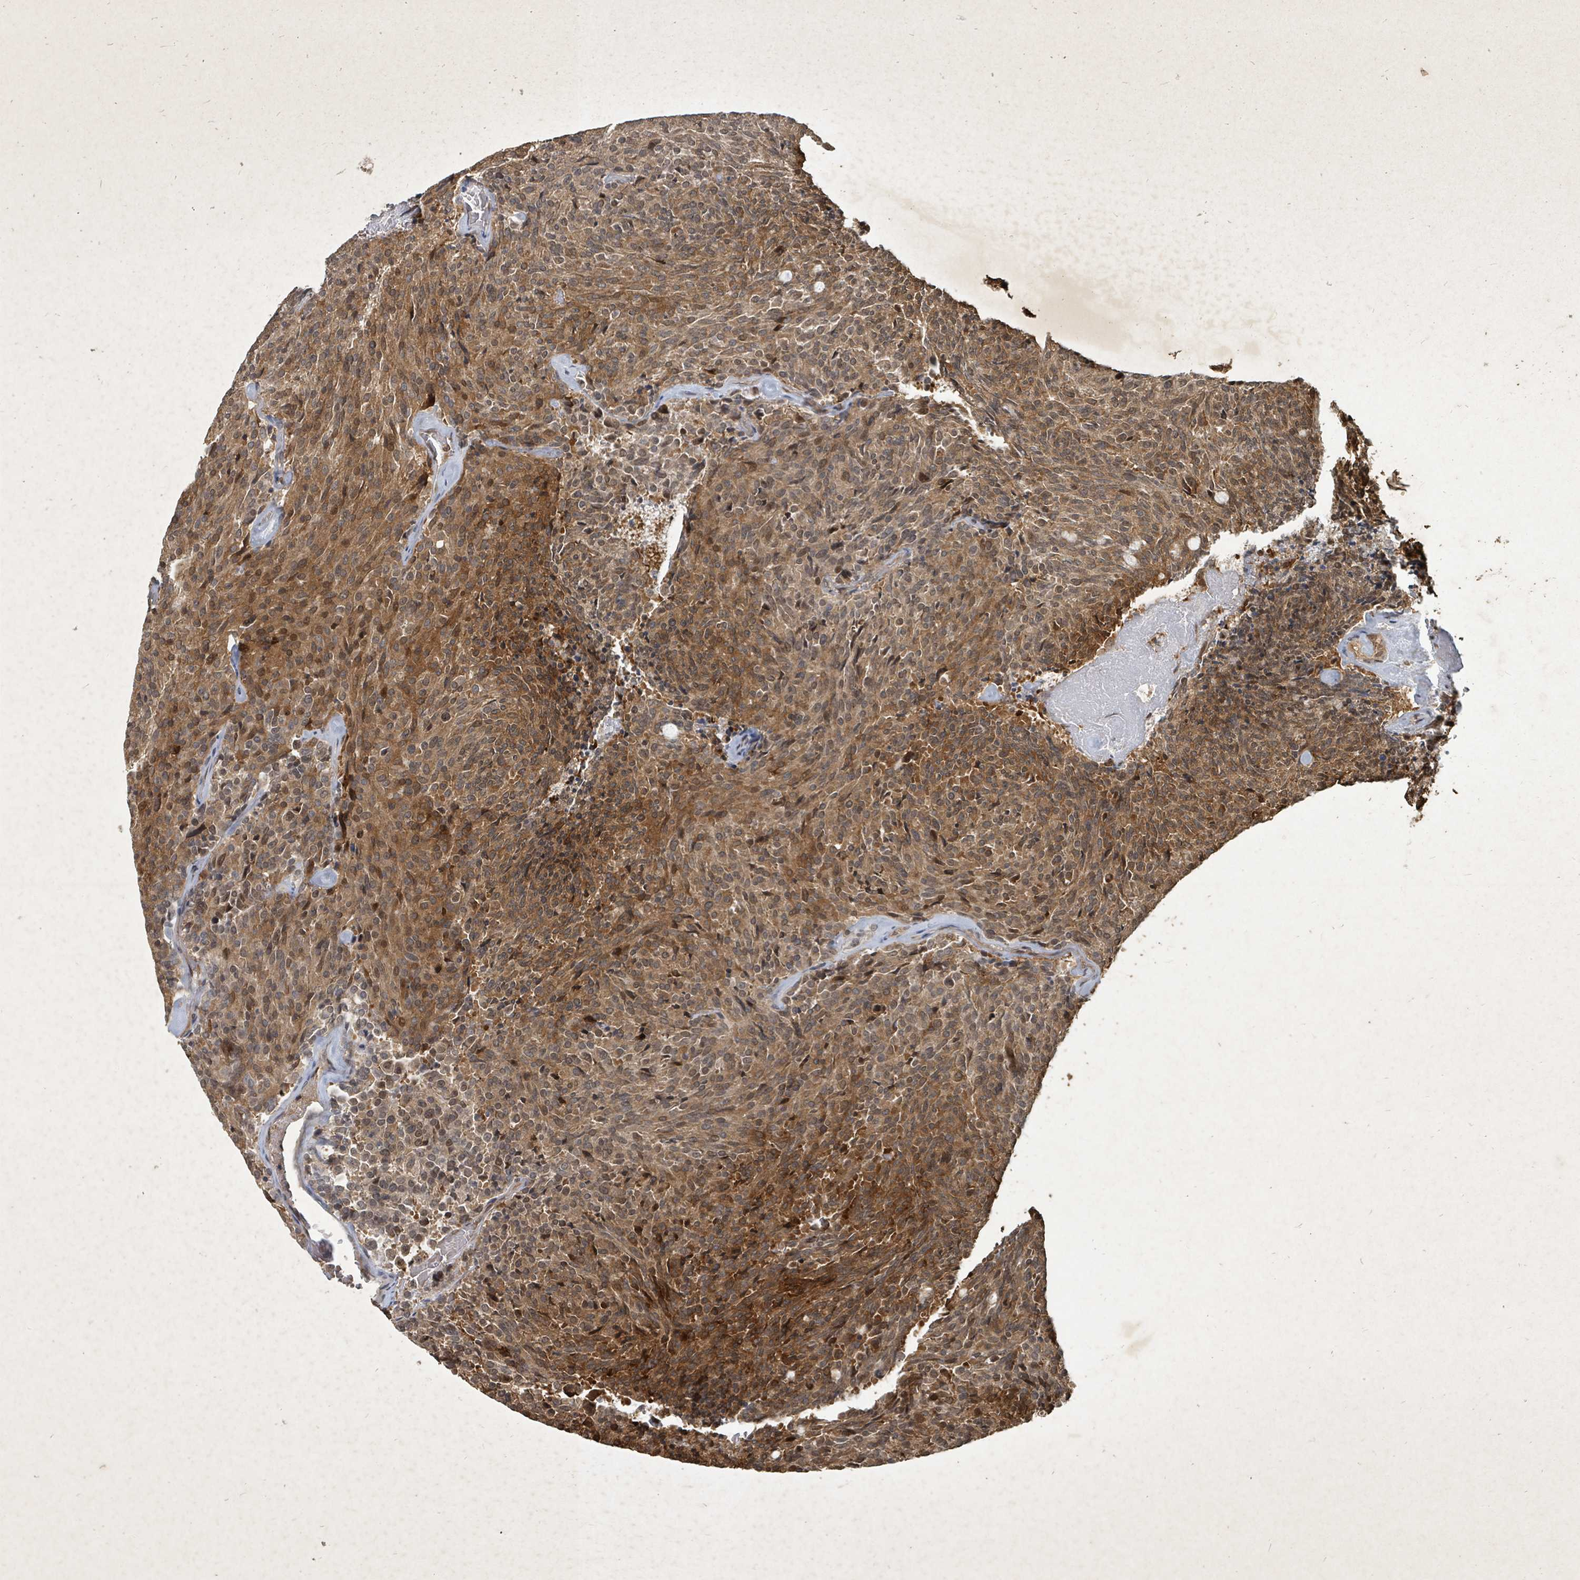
{"staining": {"intensity": "moderate", "quantity": ">75%", "location": "cytoplasmic/membranous,nuclear"}, "tissue": "carcinoid", "cell_type": "Tumor cells", "image_type": "cancer", "snomed": [{"axis": "morphology", "description": "Carcinoid, malignant, NOS"}, {"axis": "topography", "description": "Pancreas"}], "caption": "Carcinoid stained for a protein displays moderate cytoplasmic/membranous and nuclear positivity in tumor cells. (brown staining indicates protein expression, while blue staining denotes nuclei).", "gene": "KDM4E", "patient": {"sex": "female", "age": 54}}